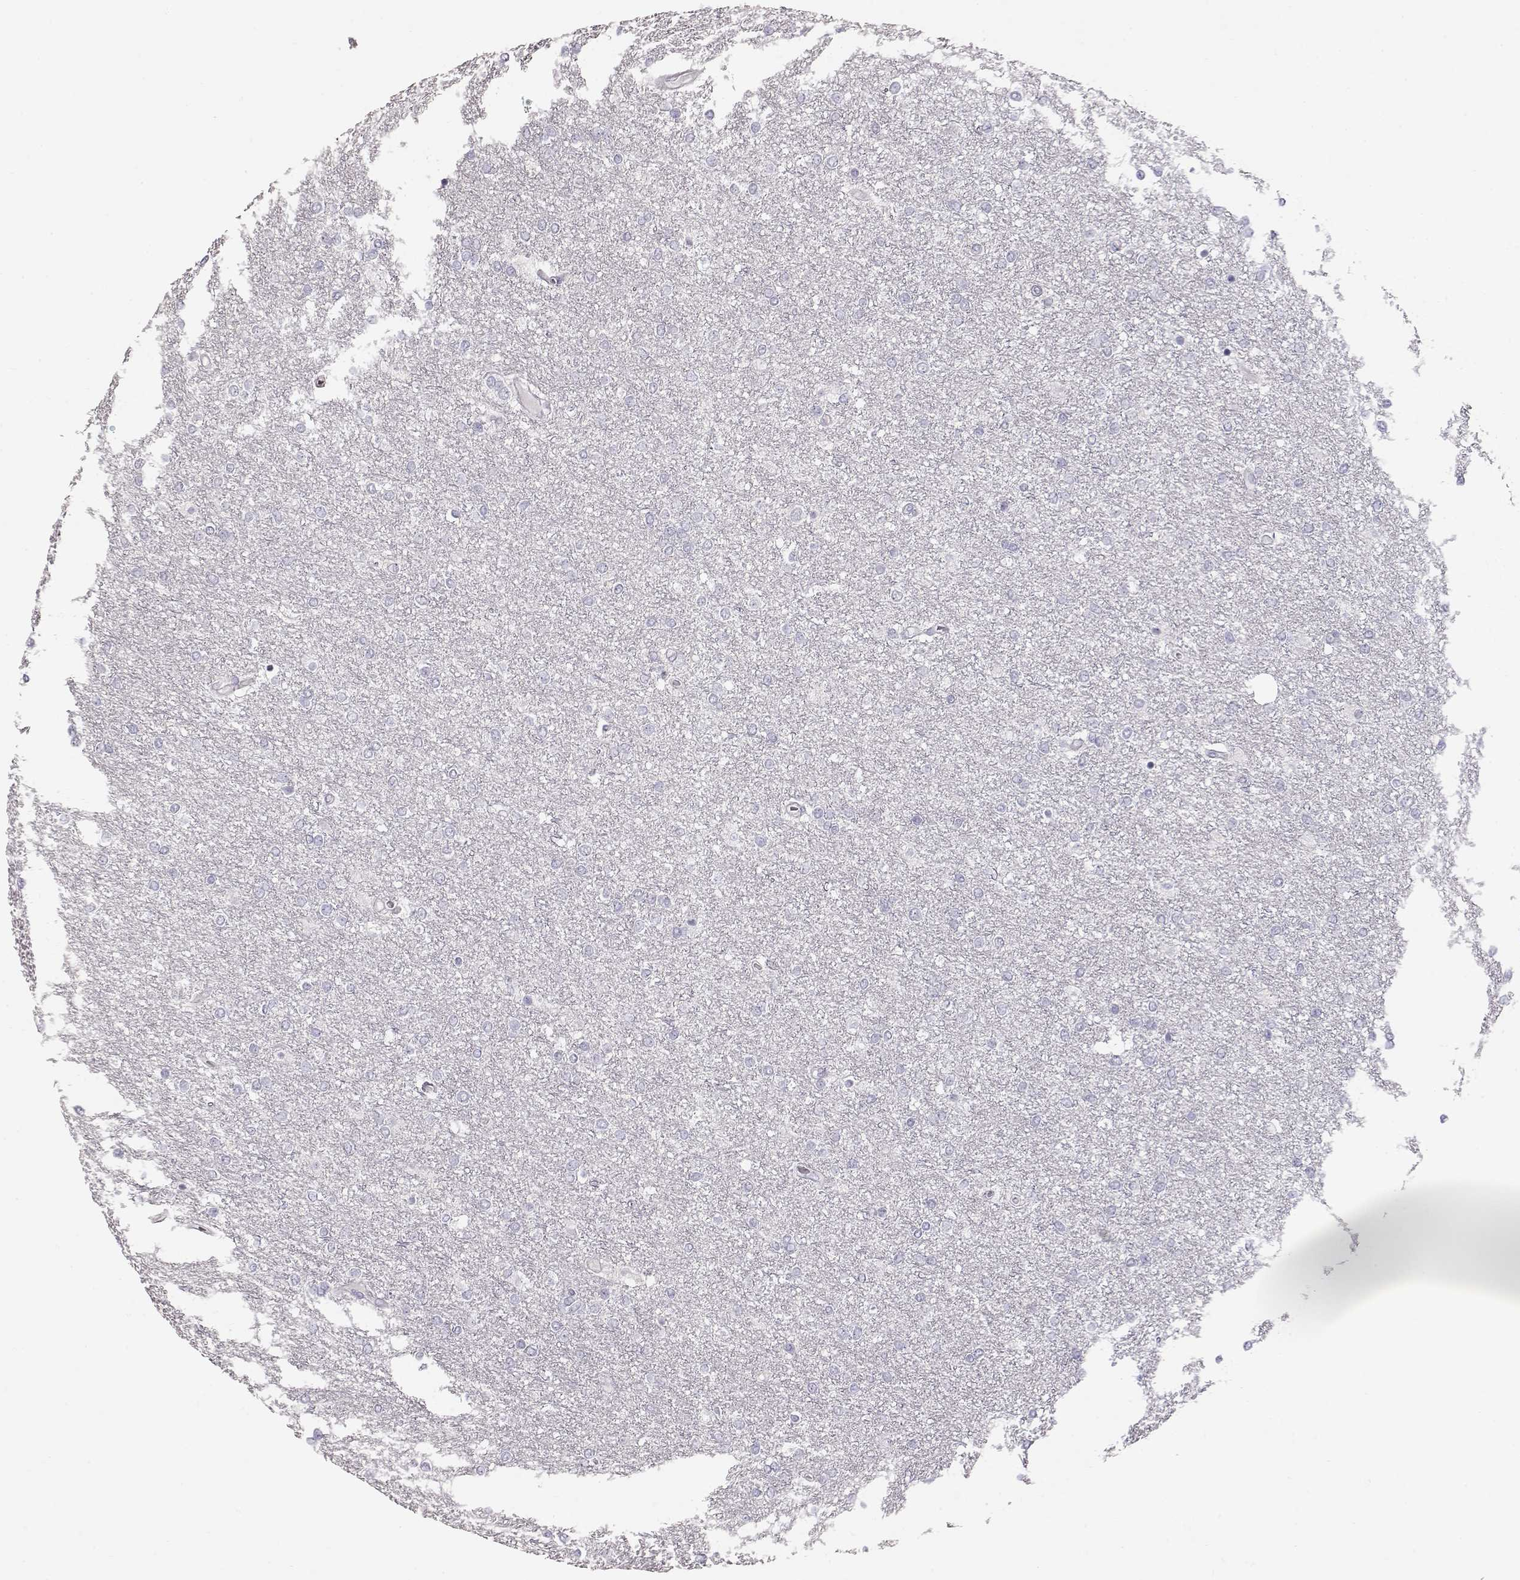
{"staining": {"intensity": "negative", "quantity": "none", "location": "none"}, "tissue": "glioma", "cell_type": "Tumor cells", "image_type": "cancer", "snomed": [{"axis": "morphology", "description": "Glioma, malignant, High grade"}, {"axis": "topography", "description": "Brain"}], "caption": "High-grade glioma (malignant) was stained to show a protein in brown. There is no significant positivity in tumor cells.", "gene": "SLC18A1", "patient": {"sex": "female", "age": 61}}